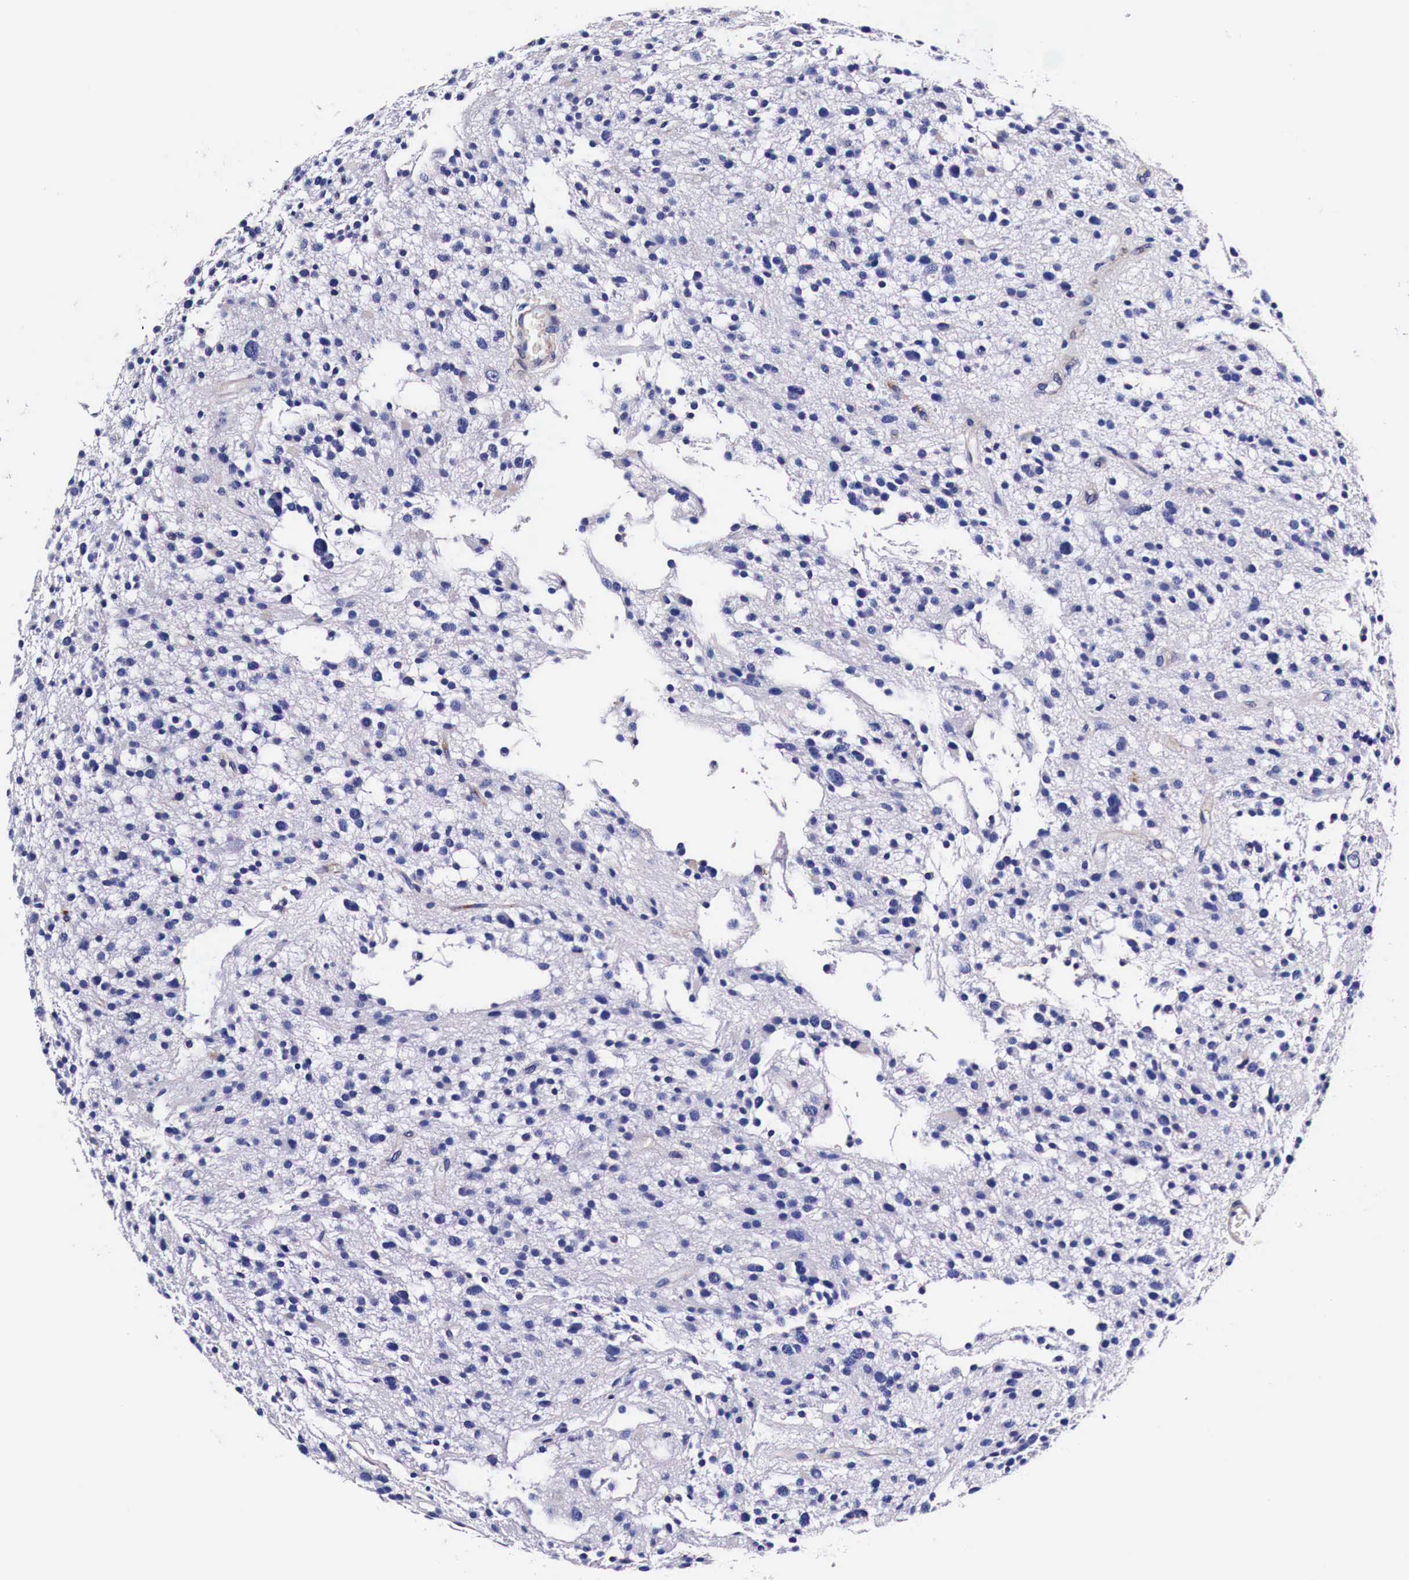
{"staining": {"intensity": "negative", "quantity": "none", "location": "none"}, "tissue": "glioma", "cell_type": "Tumor cells", "image_type": "cancer", "snomed": [{"axis": "morphology", "description": "Glioma, malignant, Low grade"}, {"axis": "topography", "description": "Brain"}], "caption": "An immunohistochemistry image of malignant glioma (low-grade) is shown. There is no staining in tumor cells of malignant glioma (low-grade).", "gene": "HSPB1", "patient": {"sex": "female", "age": 36}}